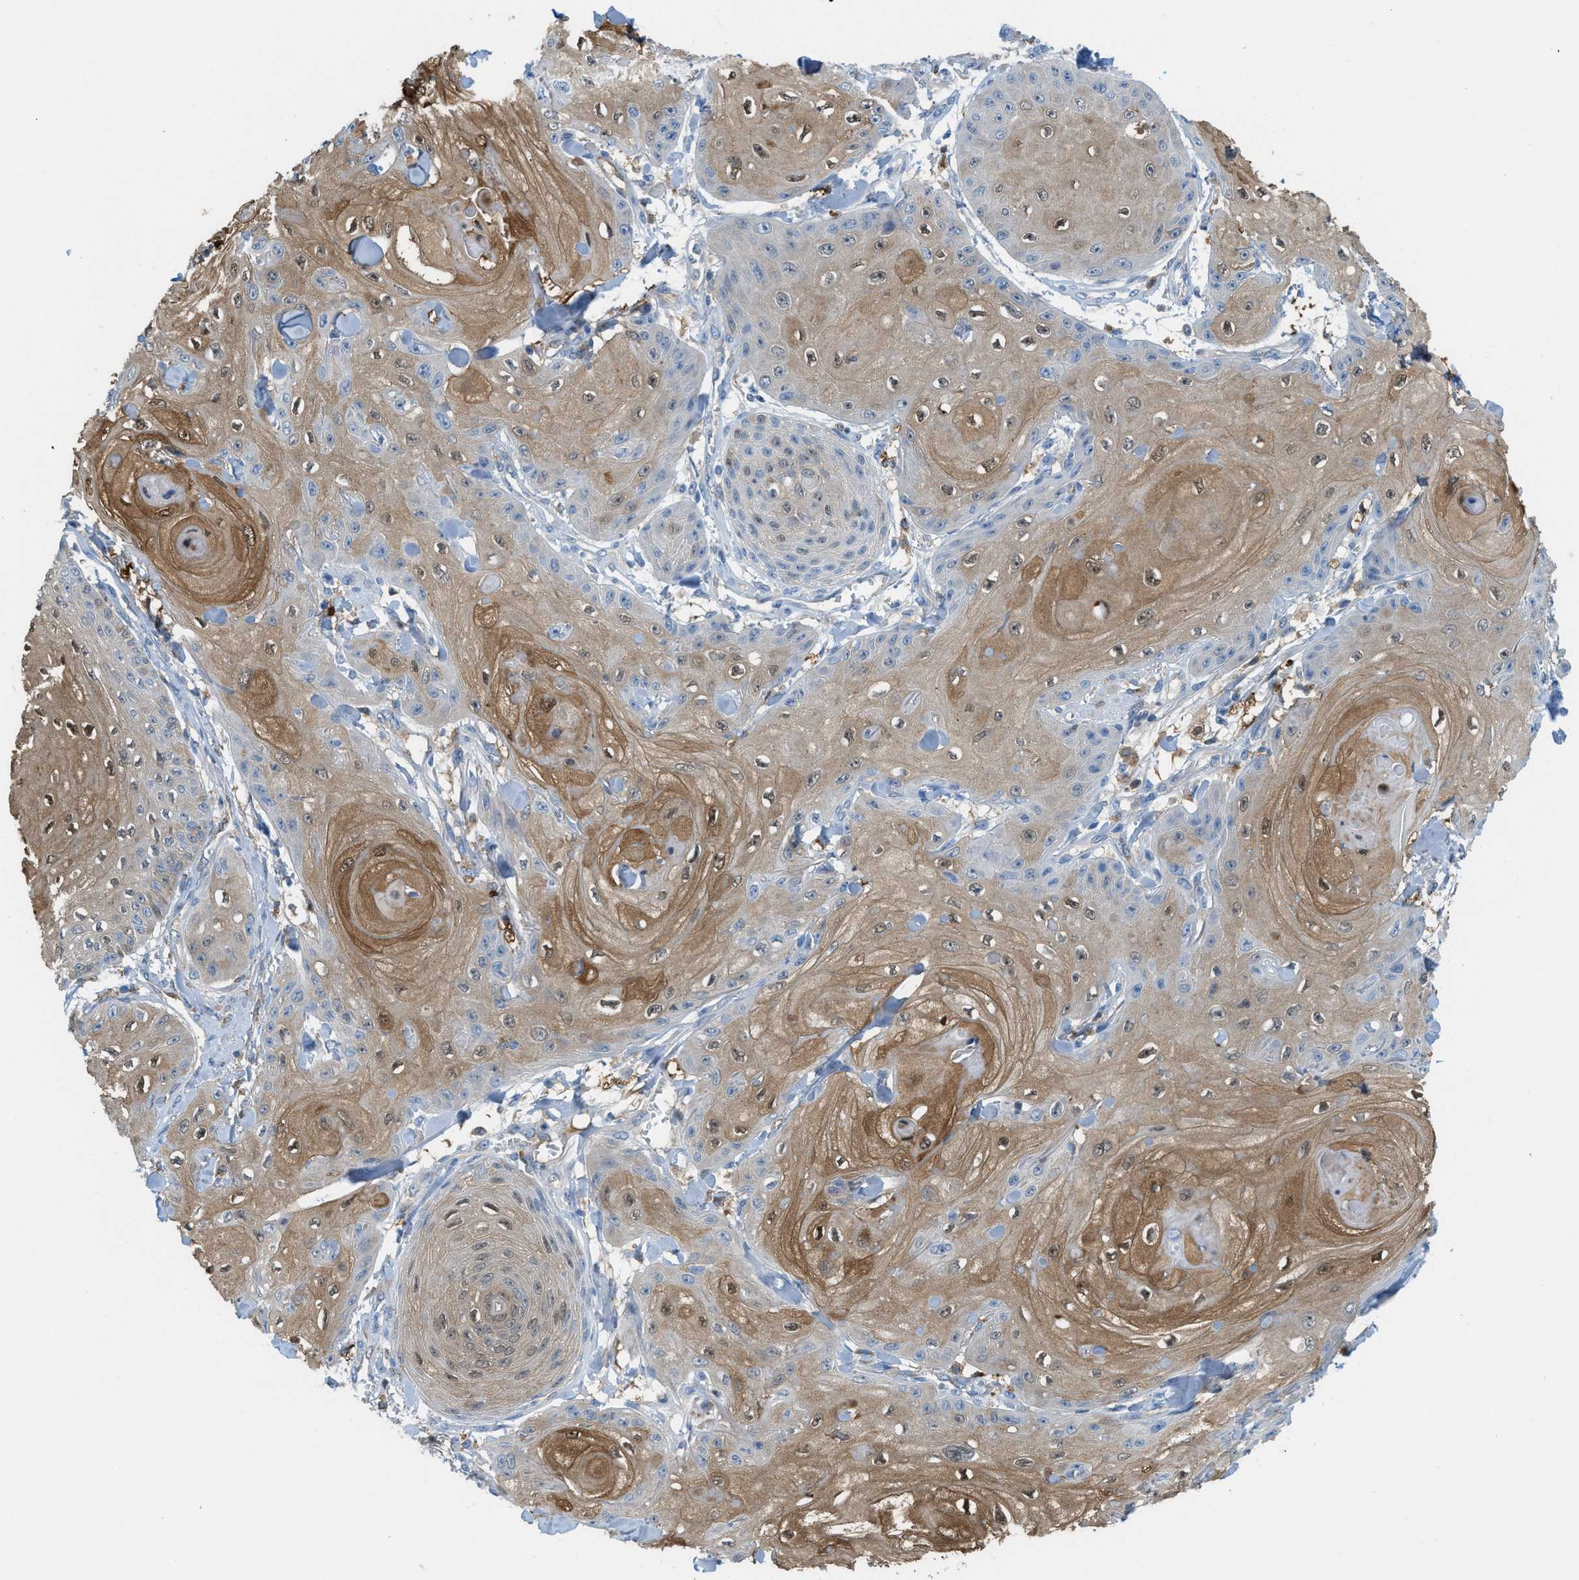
{"staining": {"intensity": "moderate", "quantity": "25%-75%", "location": "cytoplasmic/membranous,nuclear"}, "tissue": "skin cancer", "cell_type": "Tumor cells", "image_type": "cancer", "snomed": [{"axis": "morphology", "description": "Squamous cell carcinoma, NOS"}, {"axis": "topography", "description": "Skin"}], "caption": "The immunohistochemical stain shows moderate cytoplasmic/membranous and nuclear expression in tumor cells of skin squamous cell carcinoma tissue. (Brightfield microscopy of DAB IHC at high magnification).", "gene": "CSTB", "patient": {"sex": "male", "age": 74}}